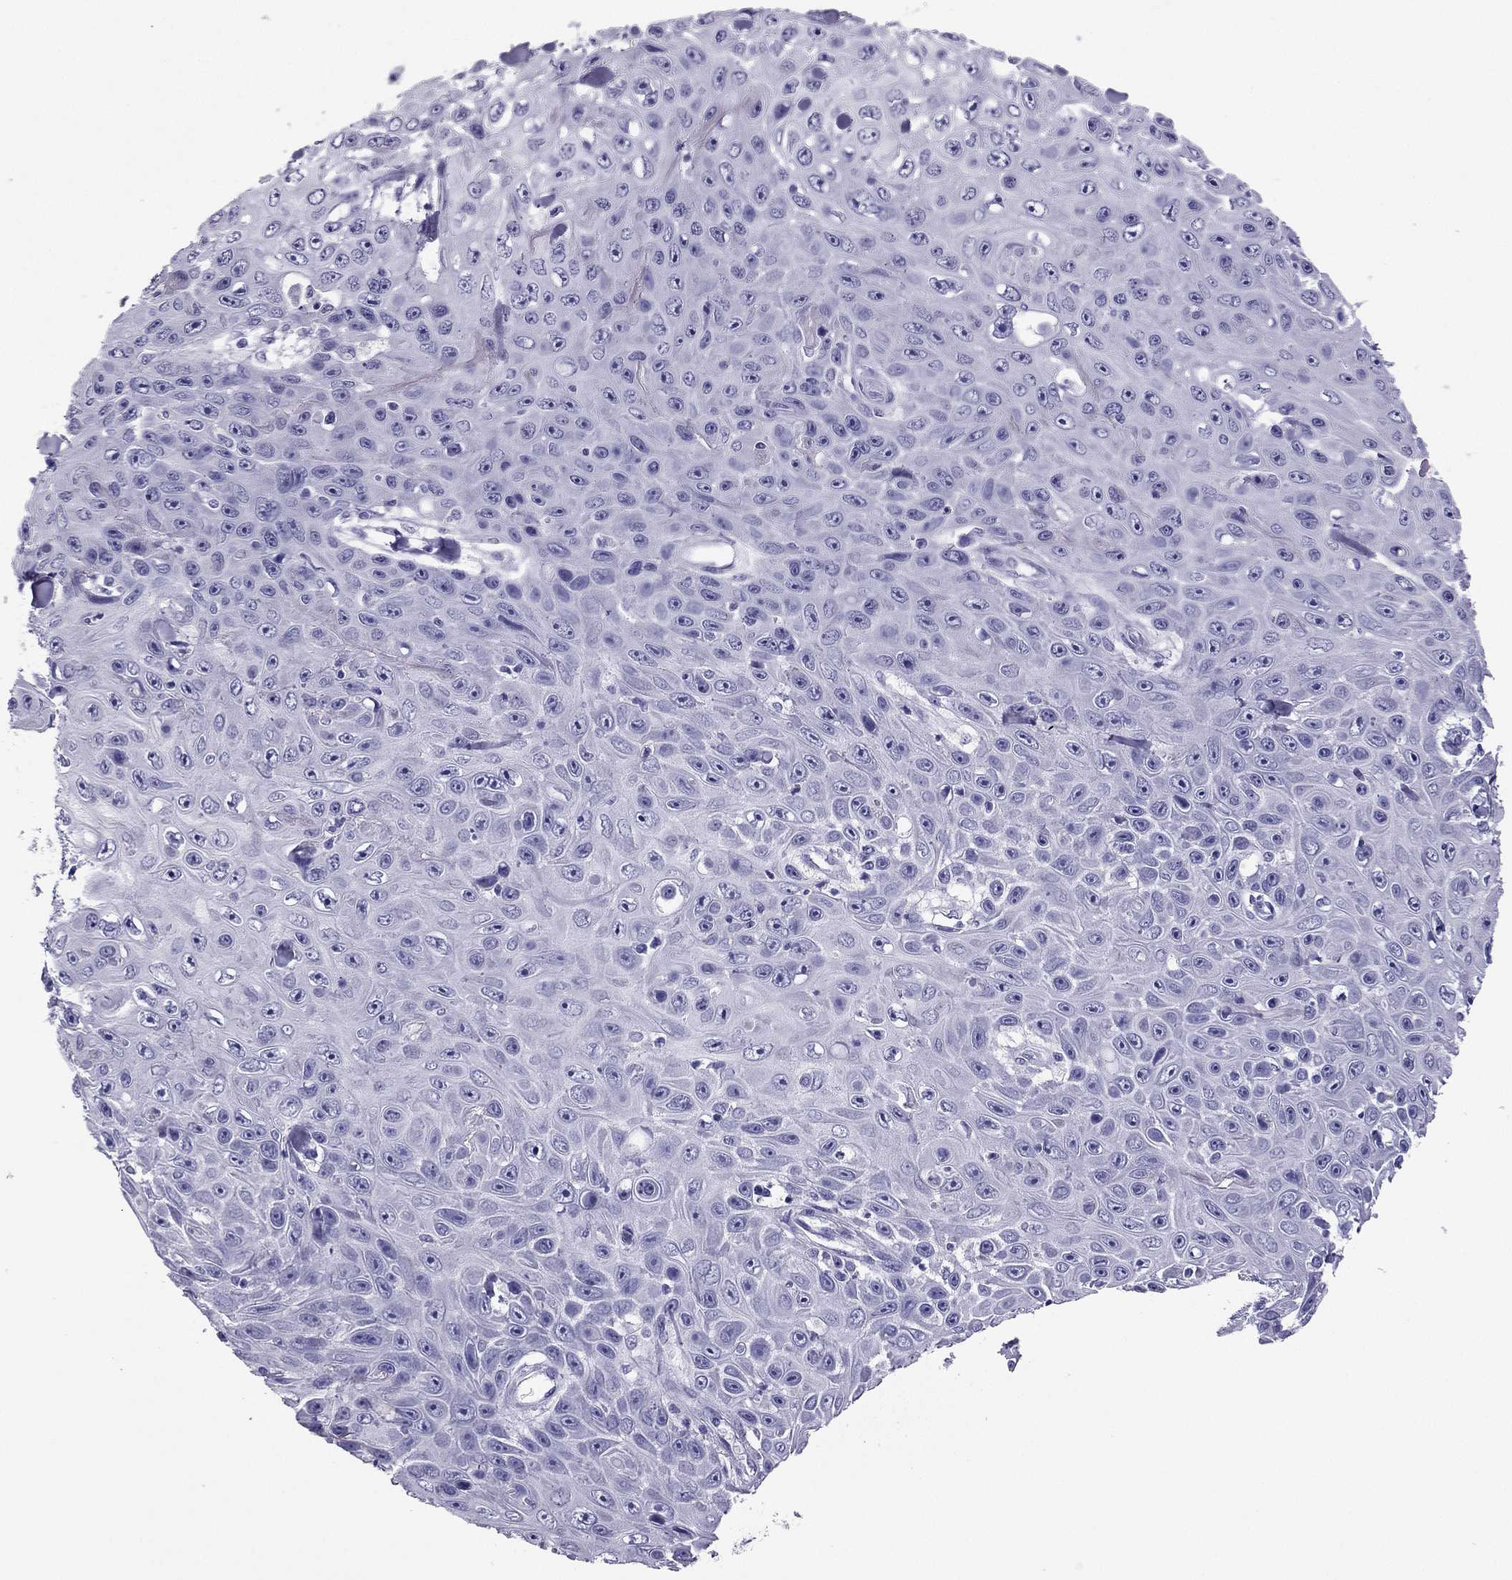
{"staining": {"intensity": "negative", "quantity": "none", "location": "none"}, "tissue": "skin cancer", "cell_type": "Tumor cells", "image_type": "cancer", "snomed": [{"axis": "morphology", "description": "Squamous cell carcinoma, NOS"}, {"axis": "topography", "description": "Skin"}], "caption": "Image shows no significant protein staining in tumor cells of squamous cell carcinoma (skin).", "gene": "PDE6A", "patient": {"sex": "male", "age": 82}}